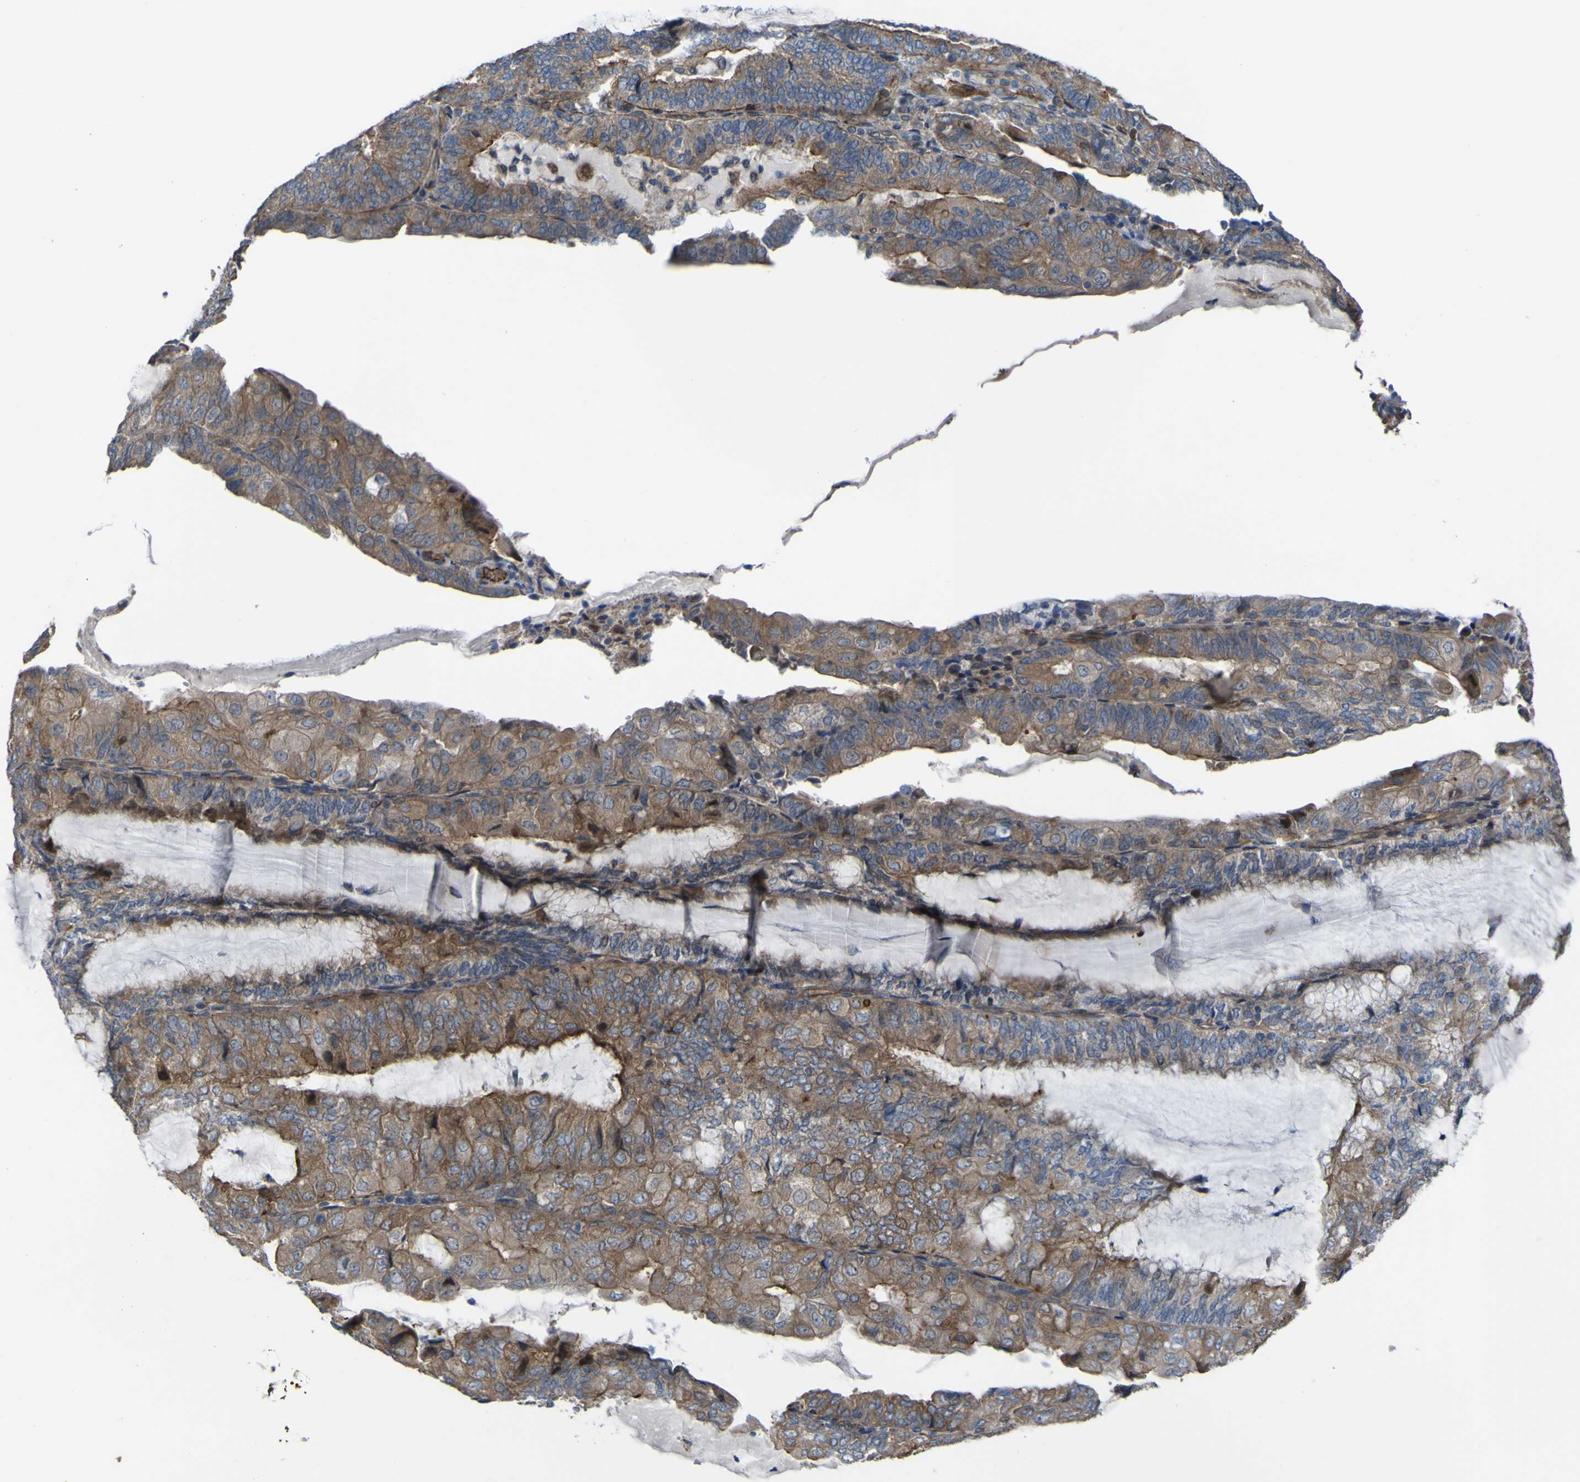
{"staining": {"intensity": "moderate", "quantity": ">75%", "location": "cytoplasmic/membranous"}, "tissue": "endometrial cancer", "cell_type": "Tumor cells", "image_type": "cancer", "snomed": [{"axis": "morphology", "description": "Adenocarcinoma, NOS"}, {"axis": "topography", "description": "Endometrium"}], "caption": "The histopathology image displays immunohistochemical staining of endometrial cancer. There is moderate cytoplasmic/membranous positivity is appreciated in about >75% of tumor cells.", "gene": "FBXO30", "patient": {"sex": "female", "age": 81}}